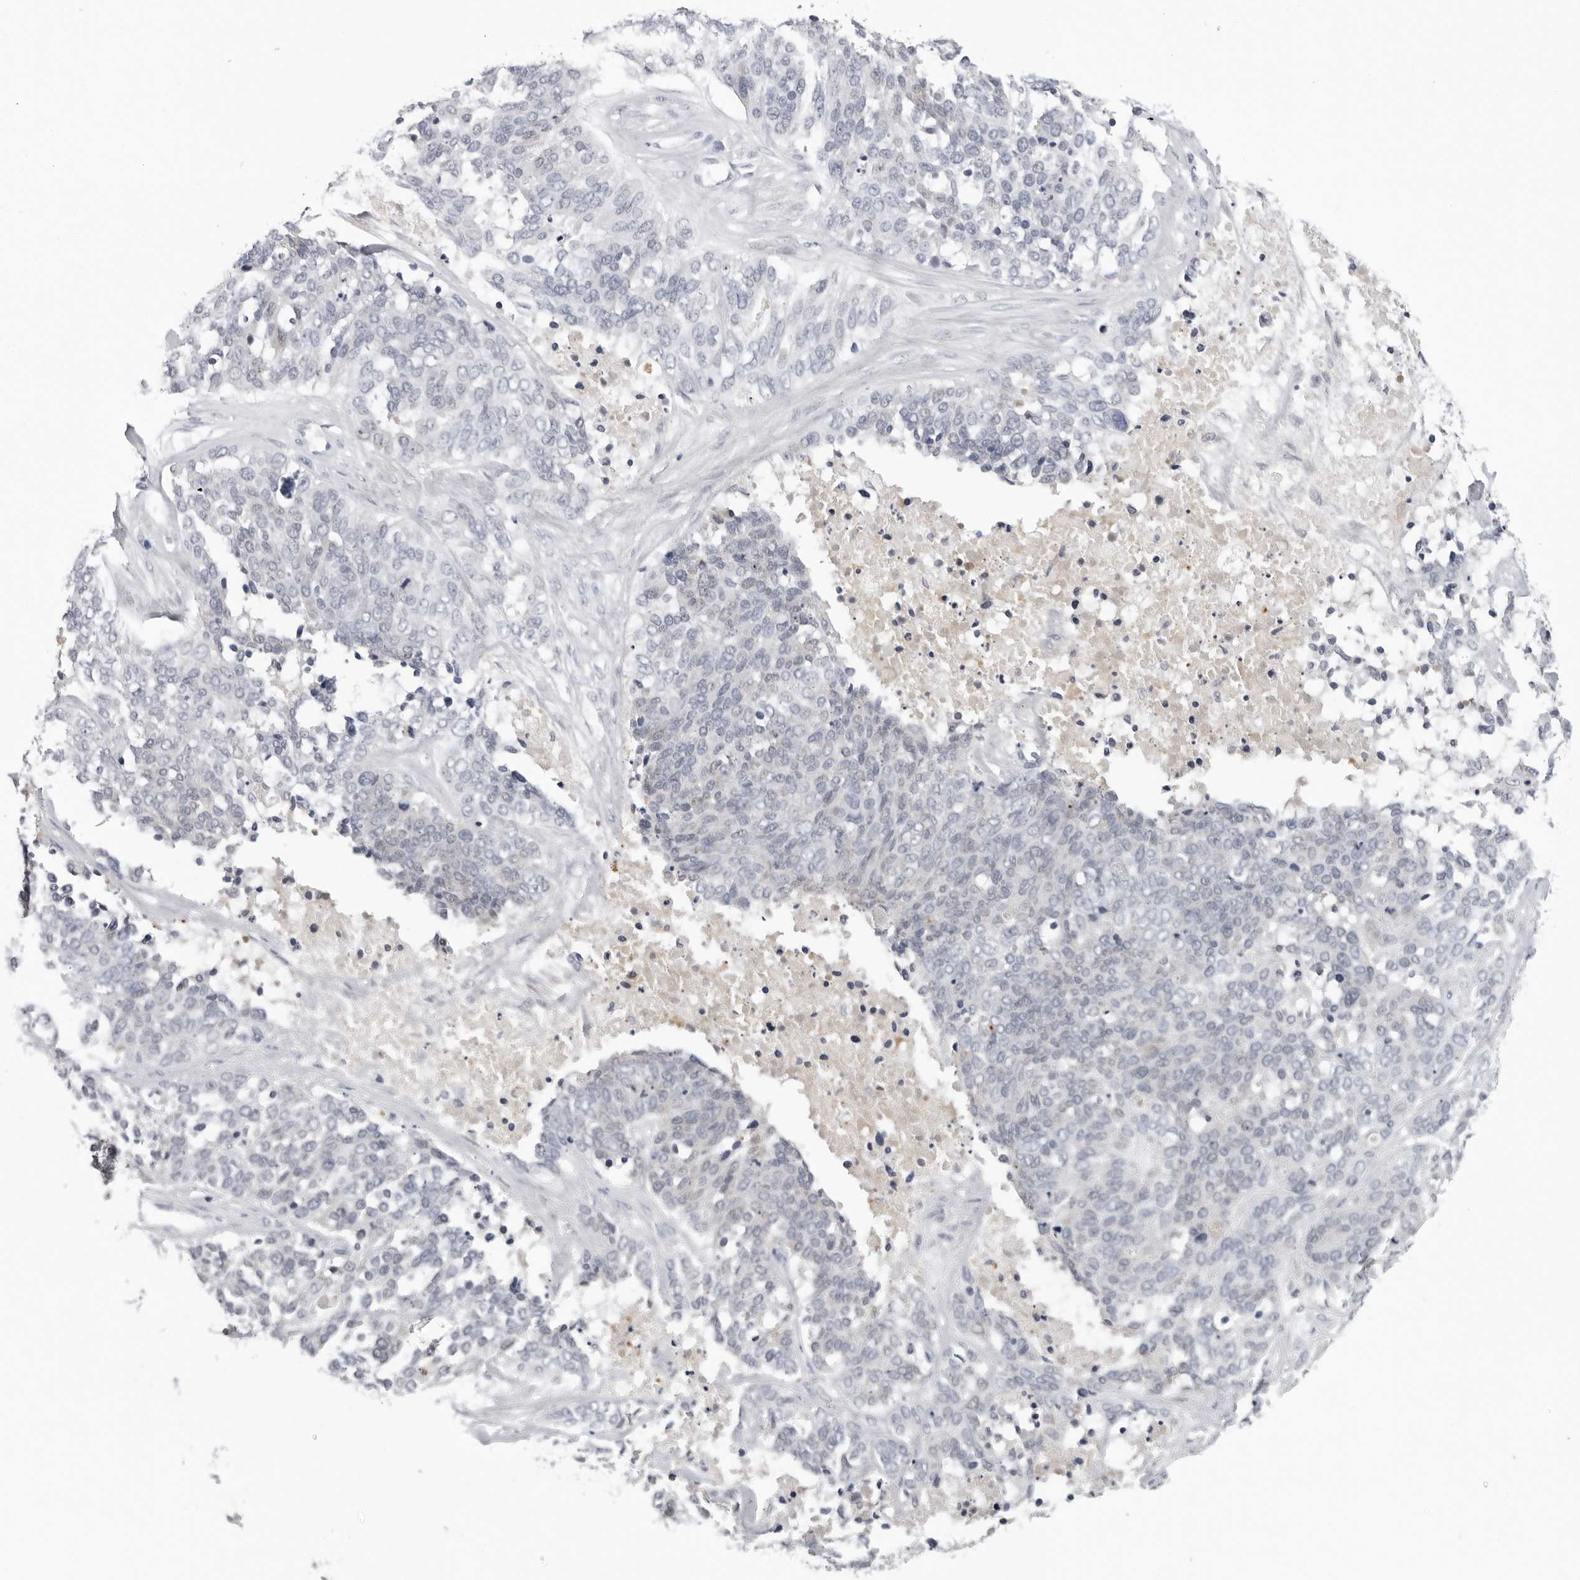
{"staining": {"intensity": "negative", "quantity": "none", "location": "none"}, "tissue": "ovarian cancer", "cell_type": "Tumor cells", "image_type": "cancer", "snomed": [{"axis": "morphology", "description": "Cystadenocarcinoma, serous, NOS"}, {"axis": "topography", "description": "Ovary"}], "caption": "High power microscopy histopathology image of an IHC micrograph of ovarian cancer, revealing no significant expression in tumor cells.", "gene": "ZNF502", "patient": {"sex": "female", "age": 44}}